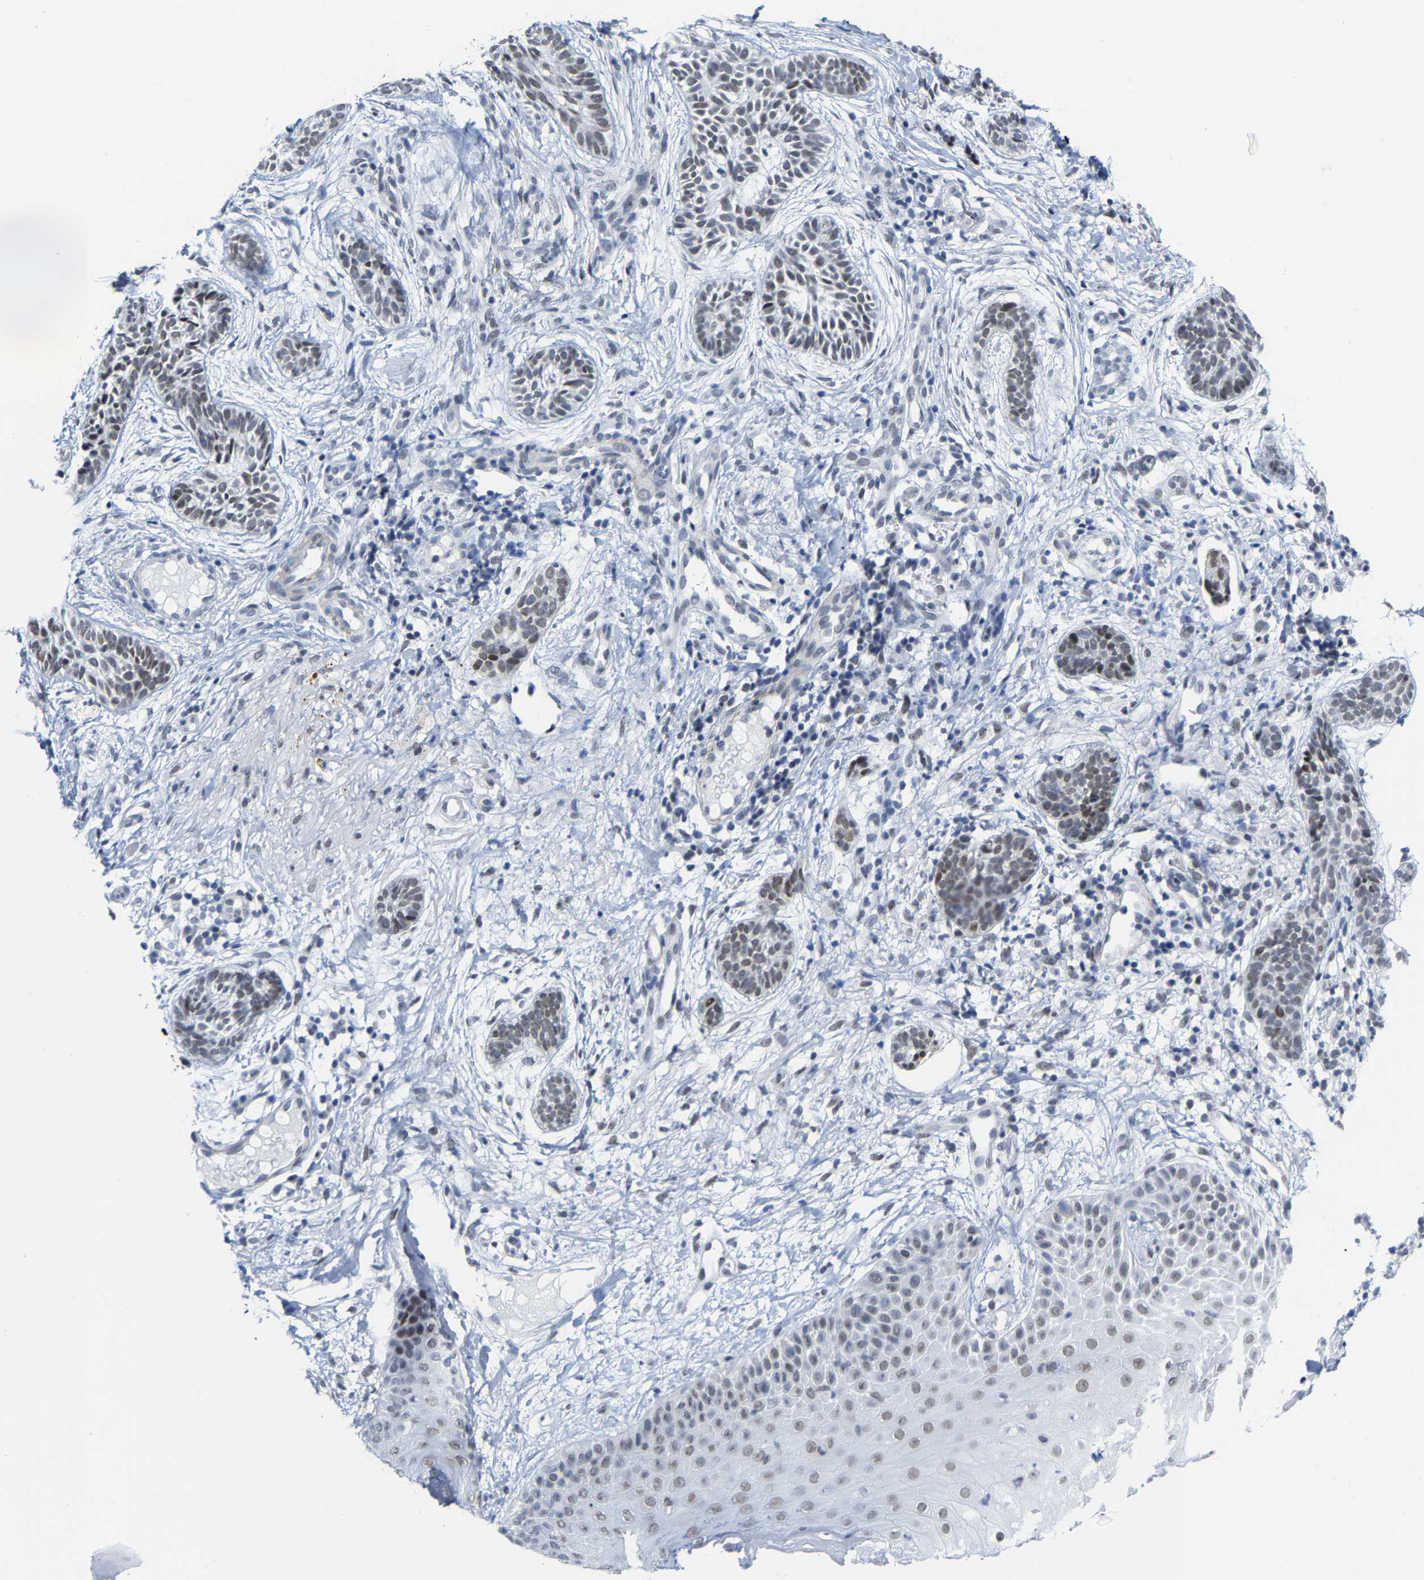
{"staining": {"intensity": "weak", "quantity": ">75%", "location": "nuclear"}, "tissue": "skin cancer", "cell_type": "Tumor cells", "image_type": "cancer", "snomed": [{"axis": "morphology", "description": "Normal tissue, NOS"}, {"axis": "morphology", "description": "Basal cell carcinoma"}, {"axis": "topography", "description": "Skin"}], "caption": "This histopathology image shows immunohistochemistry (IHC) staining of skin cancer, with low weak nuclear expression in approximately >75% of tumor cells.", "gene": "FAM180A", "patient": {"sex": "male", "age": 63}}